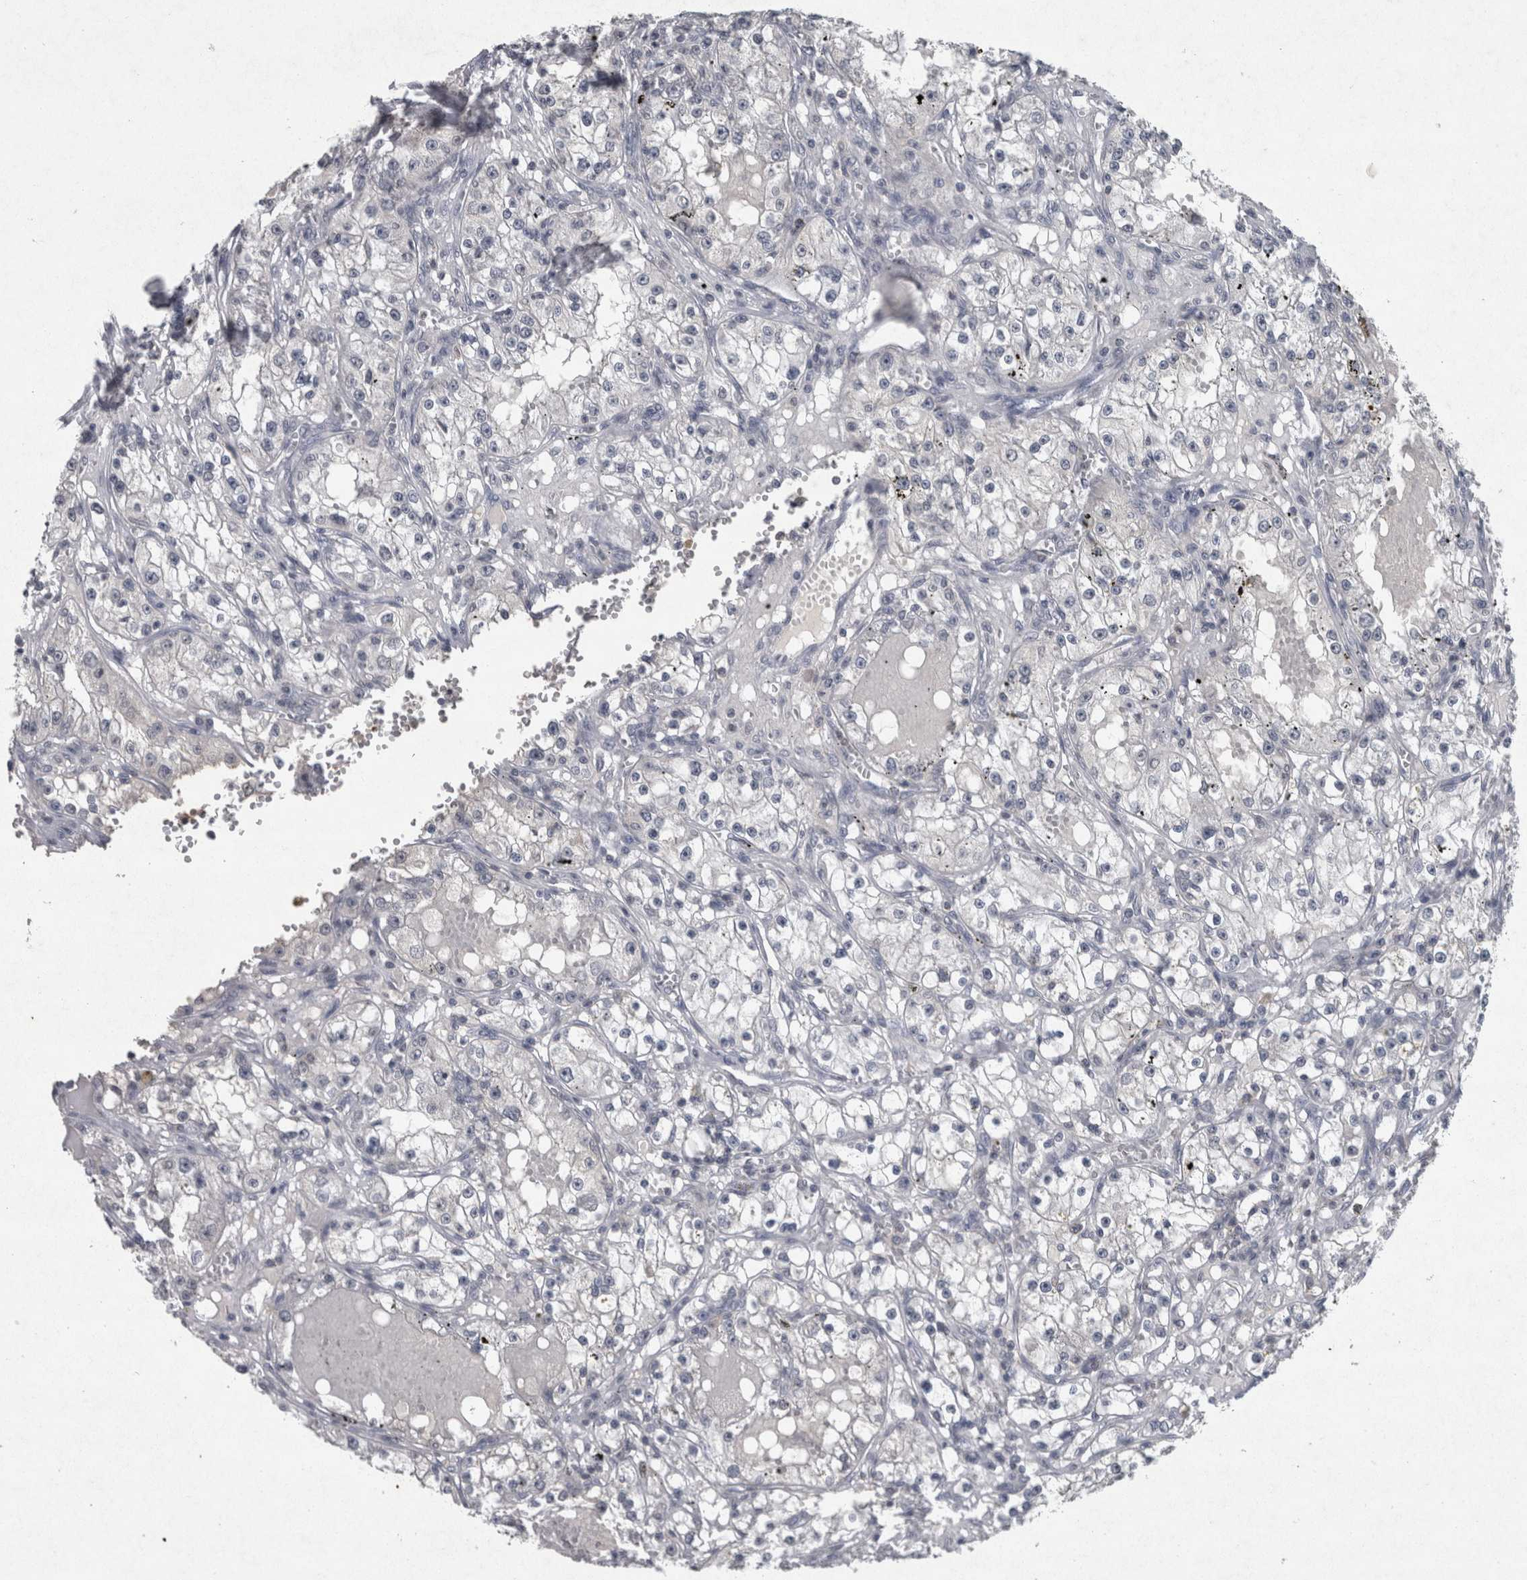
{"staining": {"intensity": "negative", "quantity": "none", "location": "none"}, "tissue": "renal cancer", "cell_type": "Tumor cells", "image_type": "cancer", "snomed": [{"axis": "morphology", "description": "Adenocarcinoma, NOS"}, {"axis": "topography", "description": "Kidney"}], "caption": "Tumor cells are negative for brown protein staining in renal cancer.", "gene": "WNT7A", "patient": {"sex": "male", "age": 56}}